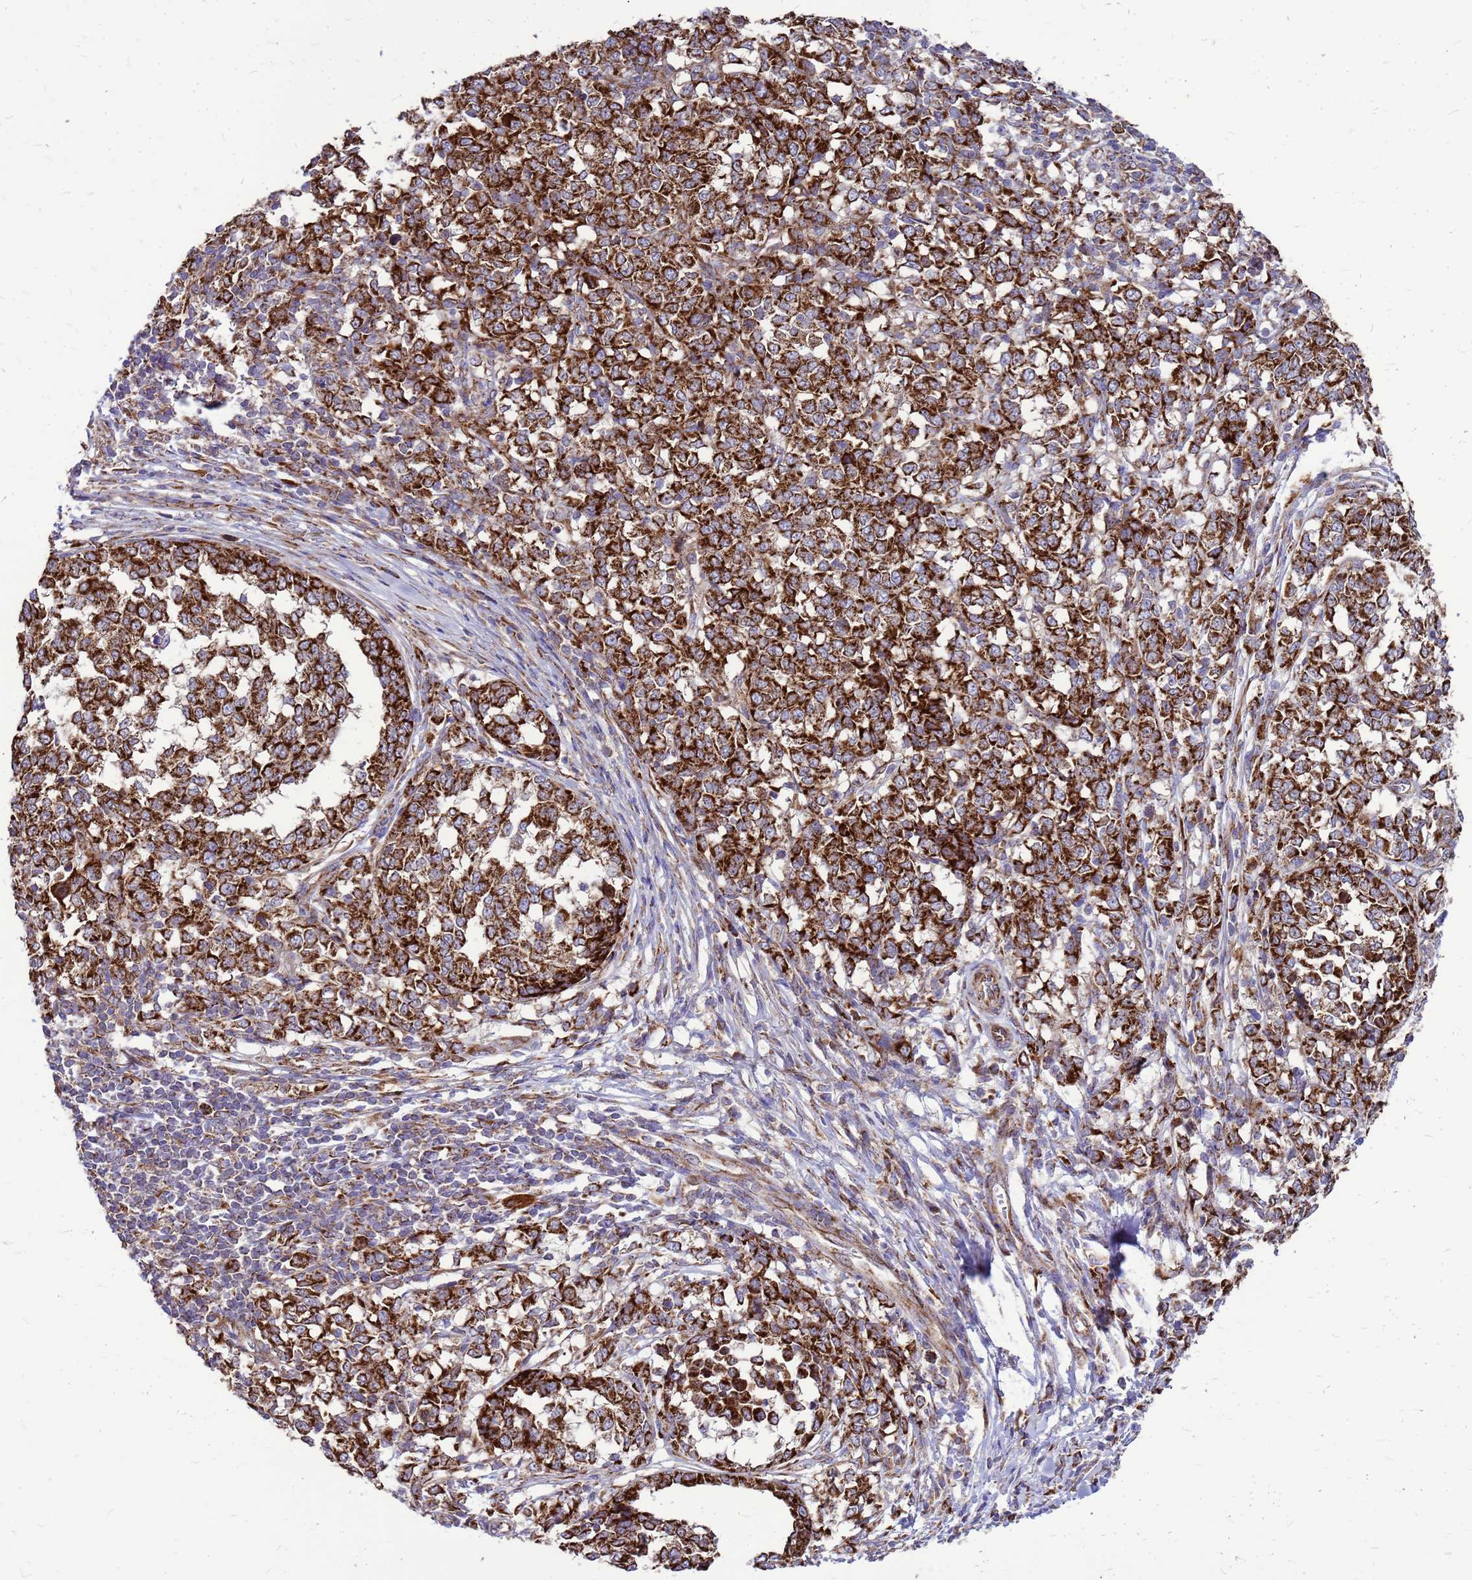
{"staining": {"intensity": "strong", "quantity": ">75%", "location": "cytoplasmic/membranous"}, "tissue": "melanoma", "cell_type": "Tumor cells", "image_type": "cancer", "snomed": [{"axis": "morphology", "description": "Malignant melanoma, NOS"}, {"axis": "topography", "description": "Skin"}], "caption": "This micrograph shows immunohistochemistry (IHC) staining of melanoma, with high strong cytoplasmic/membranous staining in about >75% of tumor cells.", "gene": "FSTL4", "patient": {"sex": "female", "age": 72}}